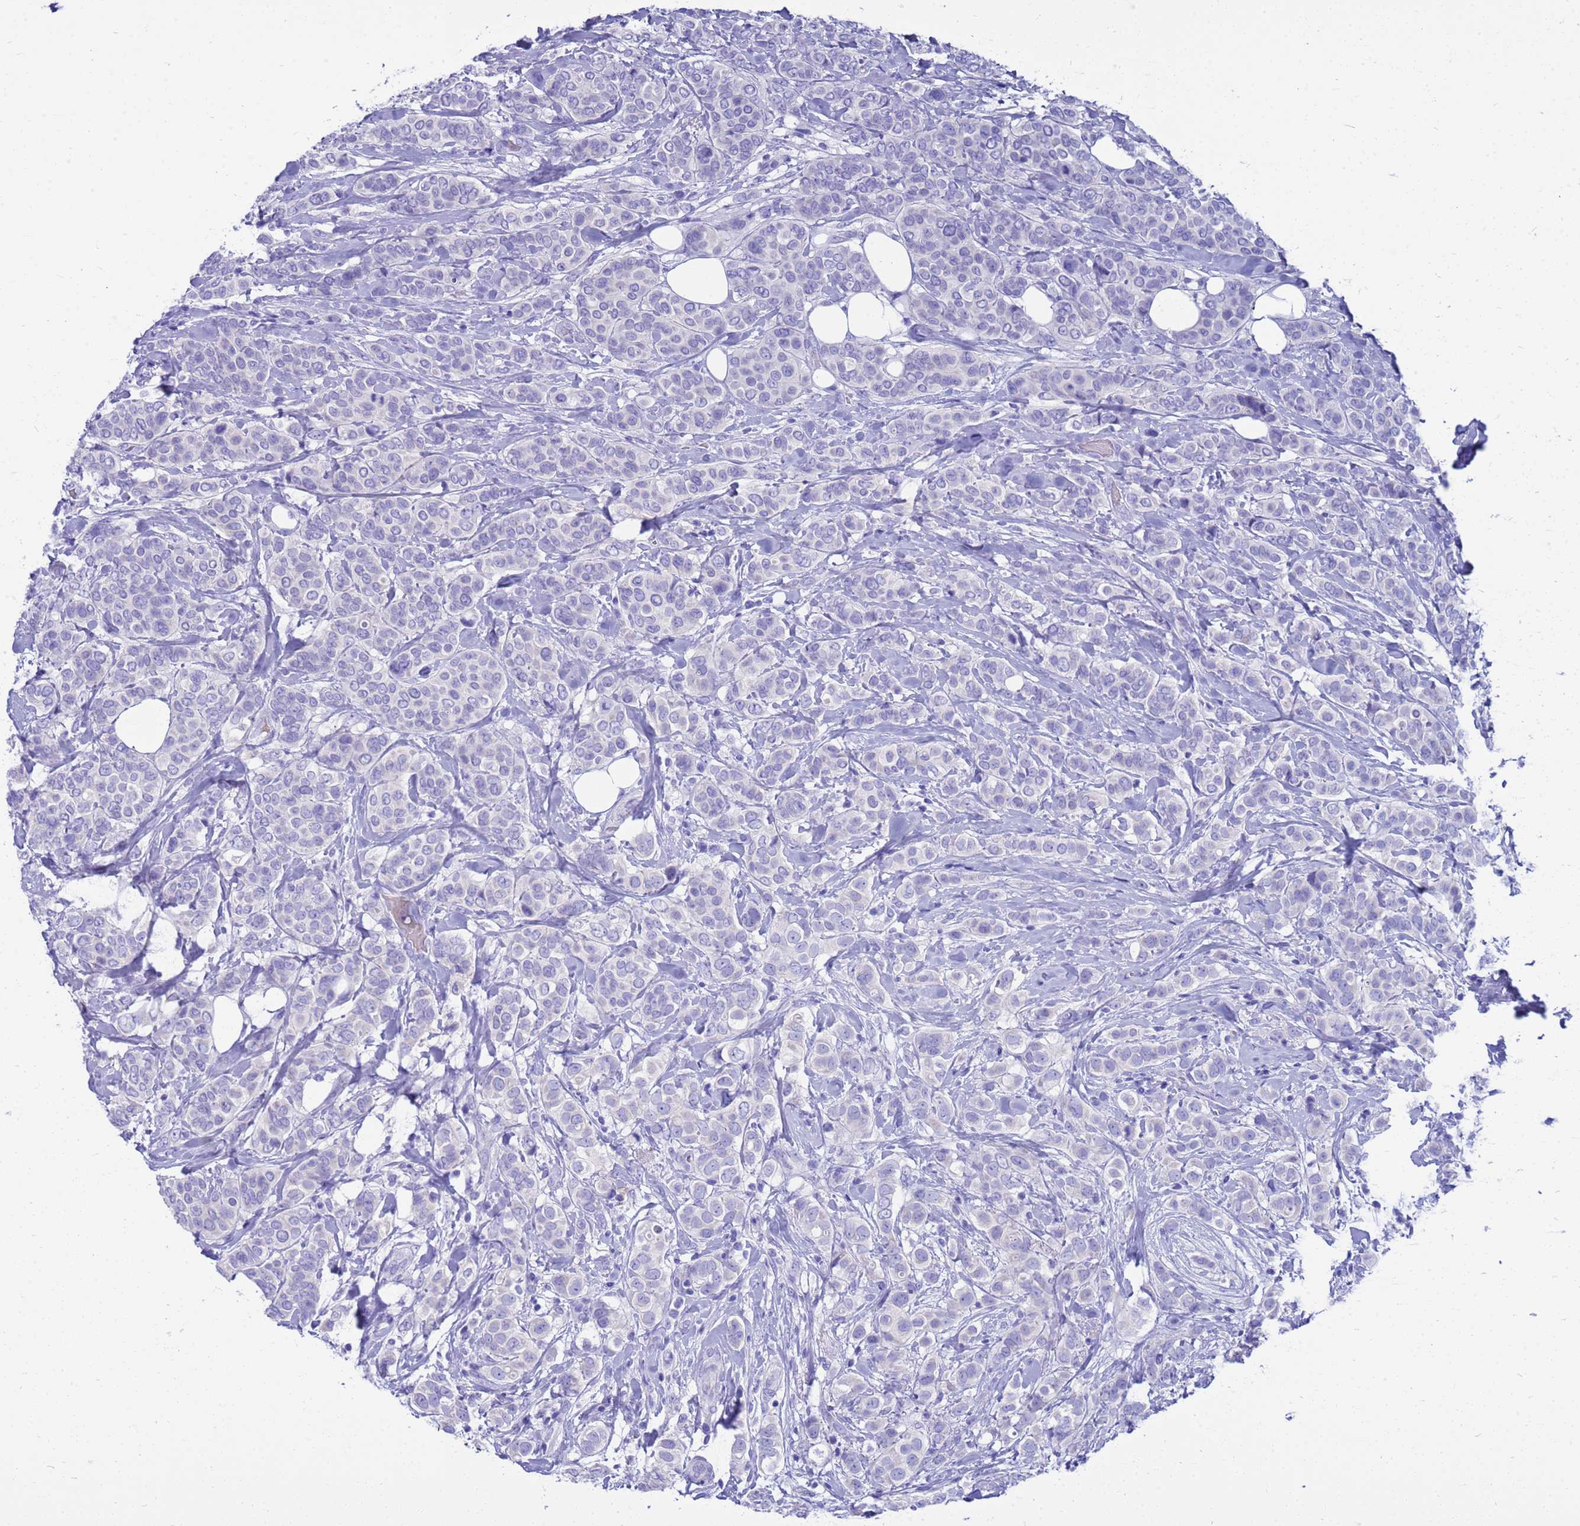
{"staining": {"intensity": "negative", "quantity": "none", "location": "none"}, "tissue": "breast cancer", "cell_type": "Tumor cells", "image_type": "cancer", "snomed": [{"axis": "morphology", "description": "Lobular carcinoma"}, {"axis": "topography", "description": "Breast"}], "caption": "Immunohistochemical staining of human breast cancer (lobular carcinoma) displays no significant staining in tumor cells.", "gene": "SYCN", "patient": {"sex": "female", "age": 51}}